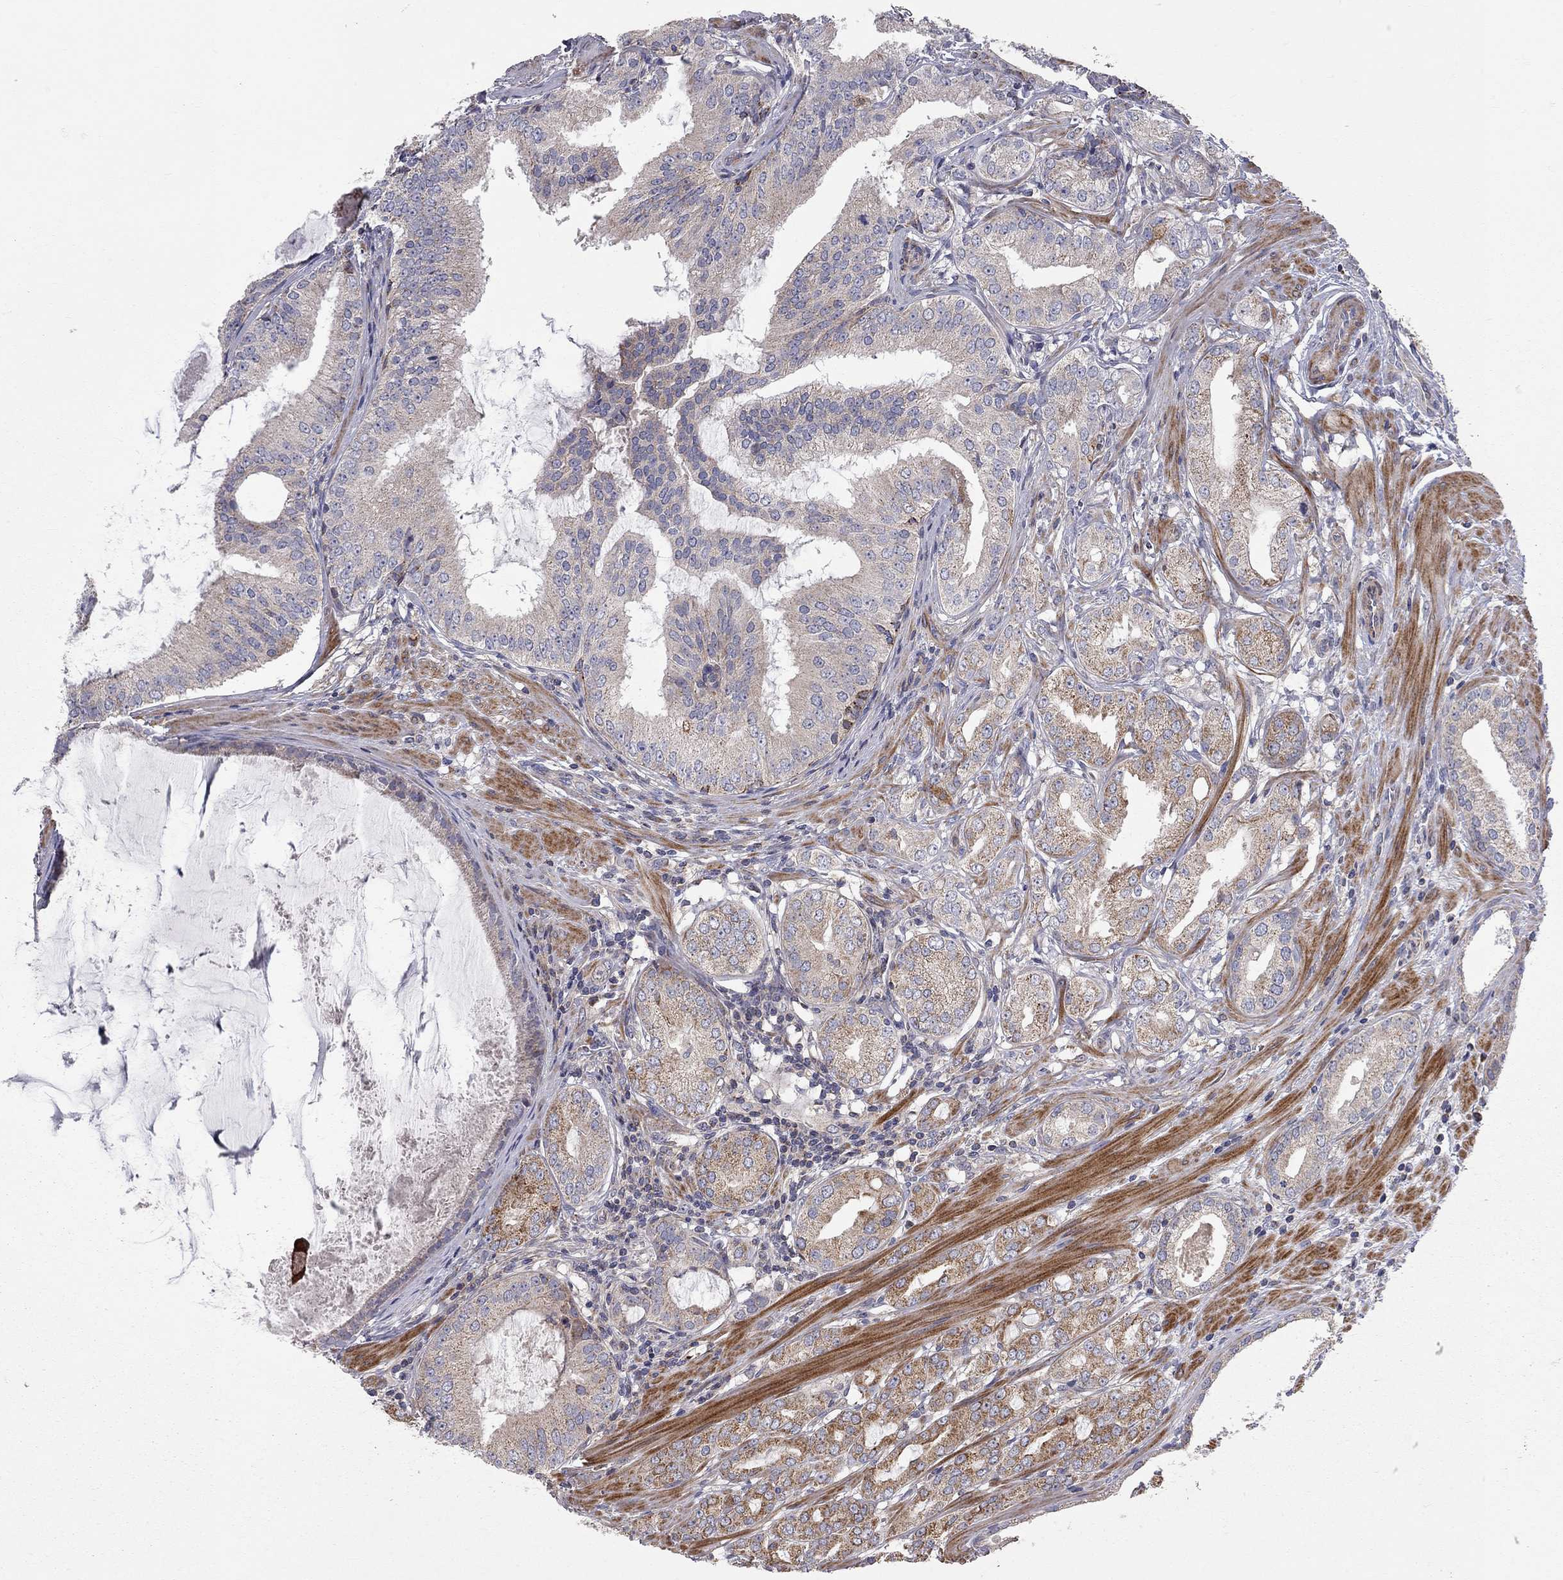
{"staining": {"intensity": "moderate", "quantity": "25%-75%", "location": "cytoplasmic/membranous"}, "tissue": "prostate cancer", "cell_type": "Tumor cells", "image_type": "cancer", "snomed": [{"axis": "morphology", "description": "Adenocarcinoma, High grade"}, {"axis": "topography", "description": "Prostate and seminal vesicle, NOS"}], "caption": "Tumor cells reveal moderate cytoplasmic/membranous positivity in approximately 25%-75% of cells in prostate cancer (adenocarcinoma (high-grade)).", "gene": "KANSL1L", "patient": {"sex": "male", "age": 62}}